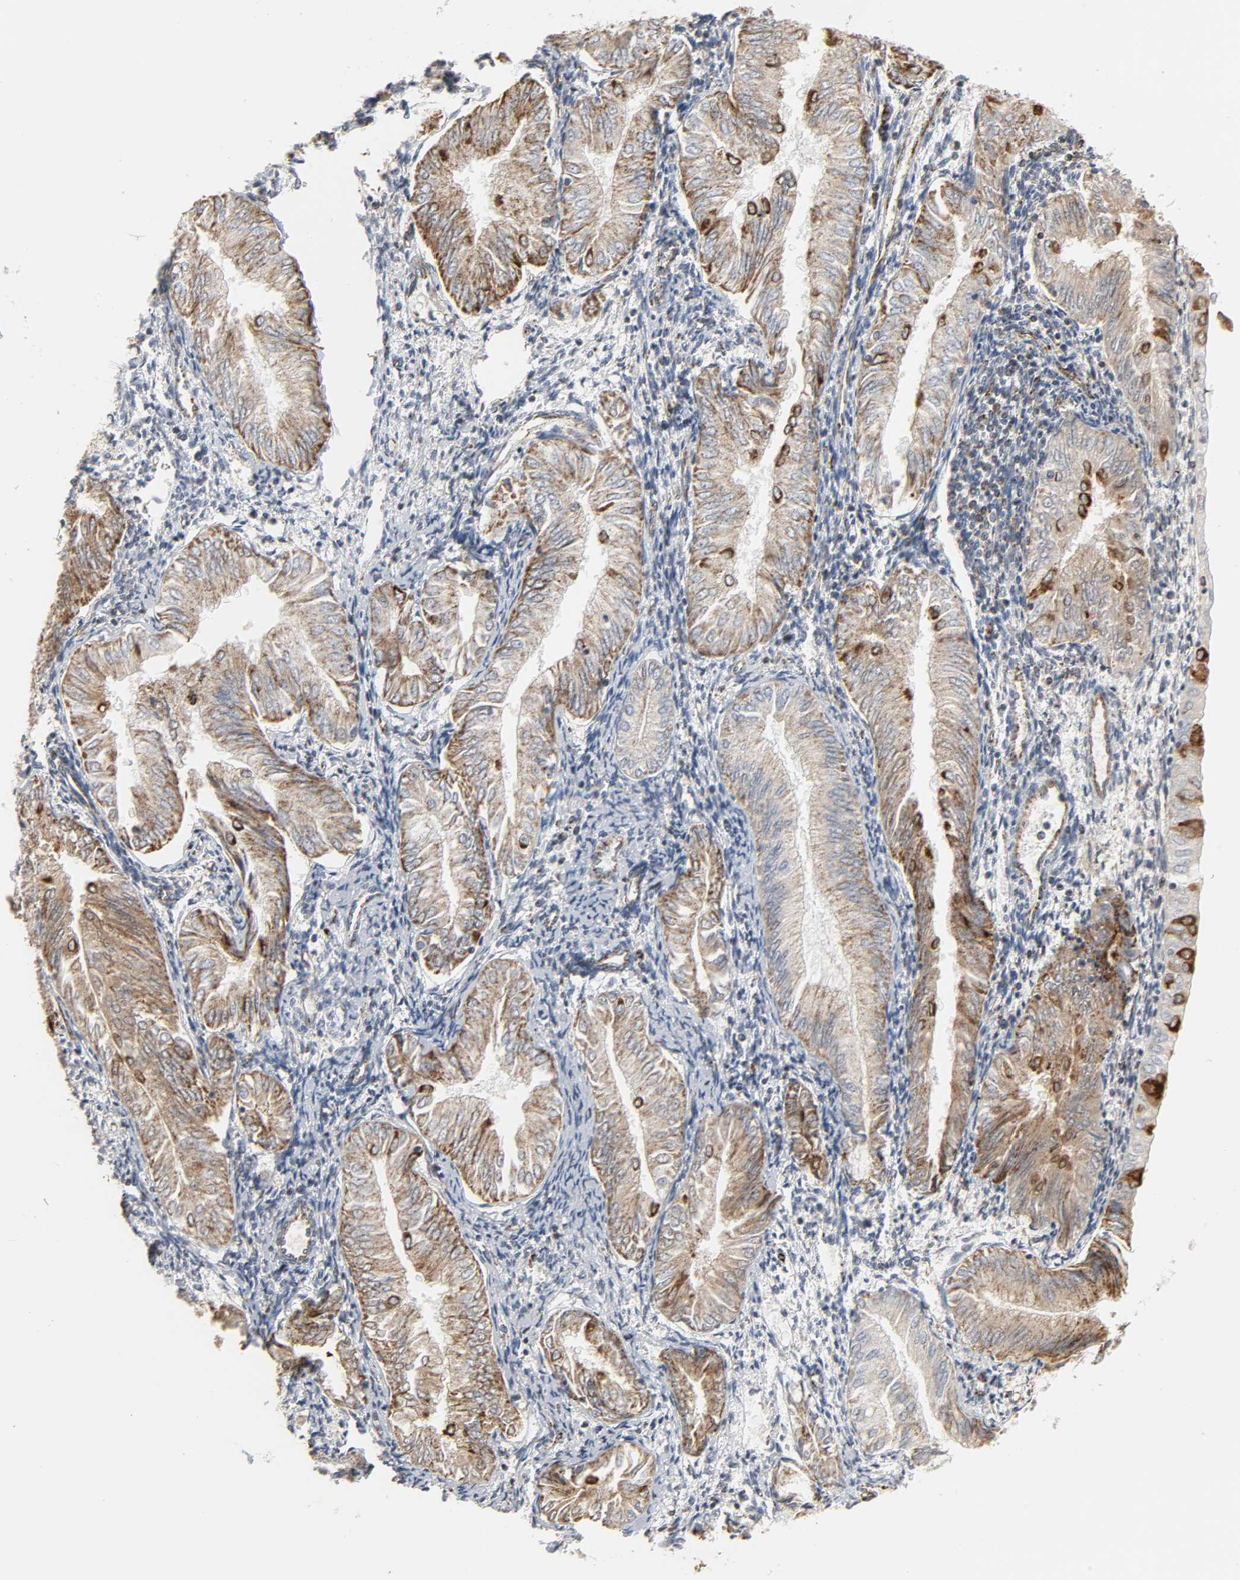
{"staining": {"intensity": "moderate", "quantity": "25%-75%", "location": "cytoplasmic/membranous"}, "tissue": "endometrial cancer", "cell_type": "Tumor cells", "image_type": "cancer", "snomed": [{"axis": "morphology", "description": "Adenocarcinoma, NOS"}, {"axis": "topography", "description": "Endometrium"}], "caption": "A histopathology image of human endometrial cancer (adenocarcinoma) stained for a protein reveals moderate cytoplasmic/membranous brown staining in tumor cells.", "gene": "ACAT1", "patient": {"sex": "female", "age": 53}}